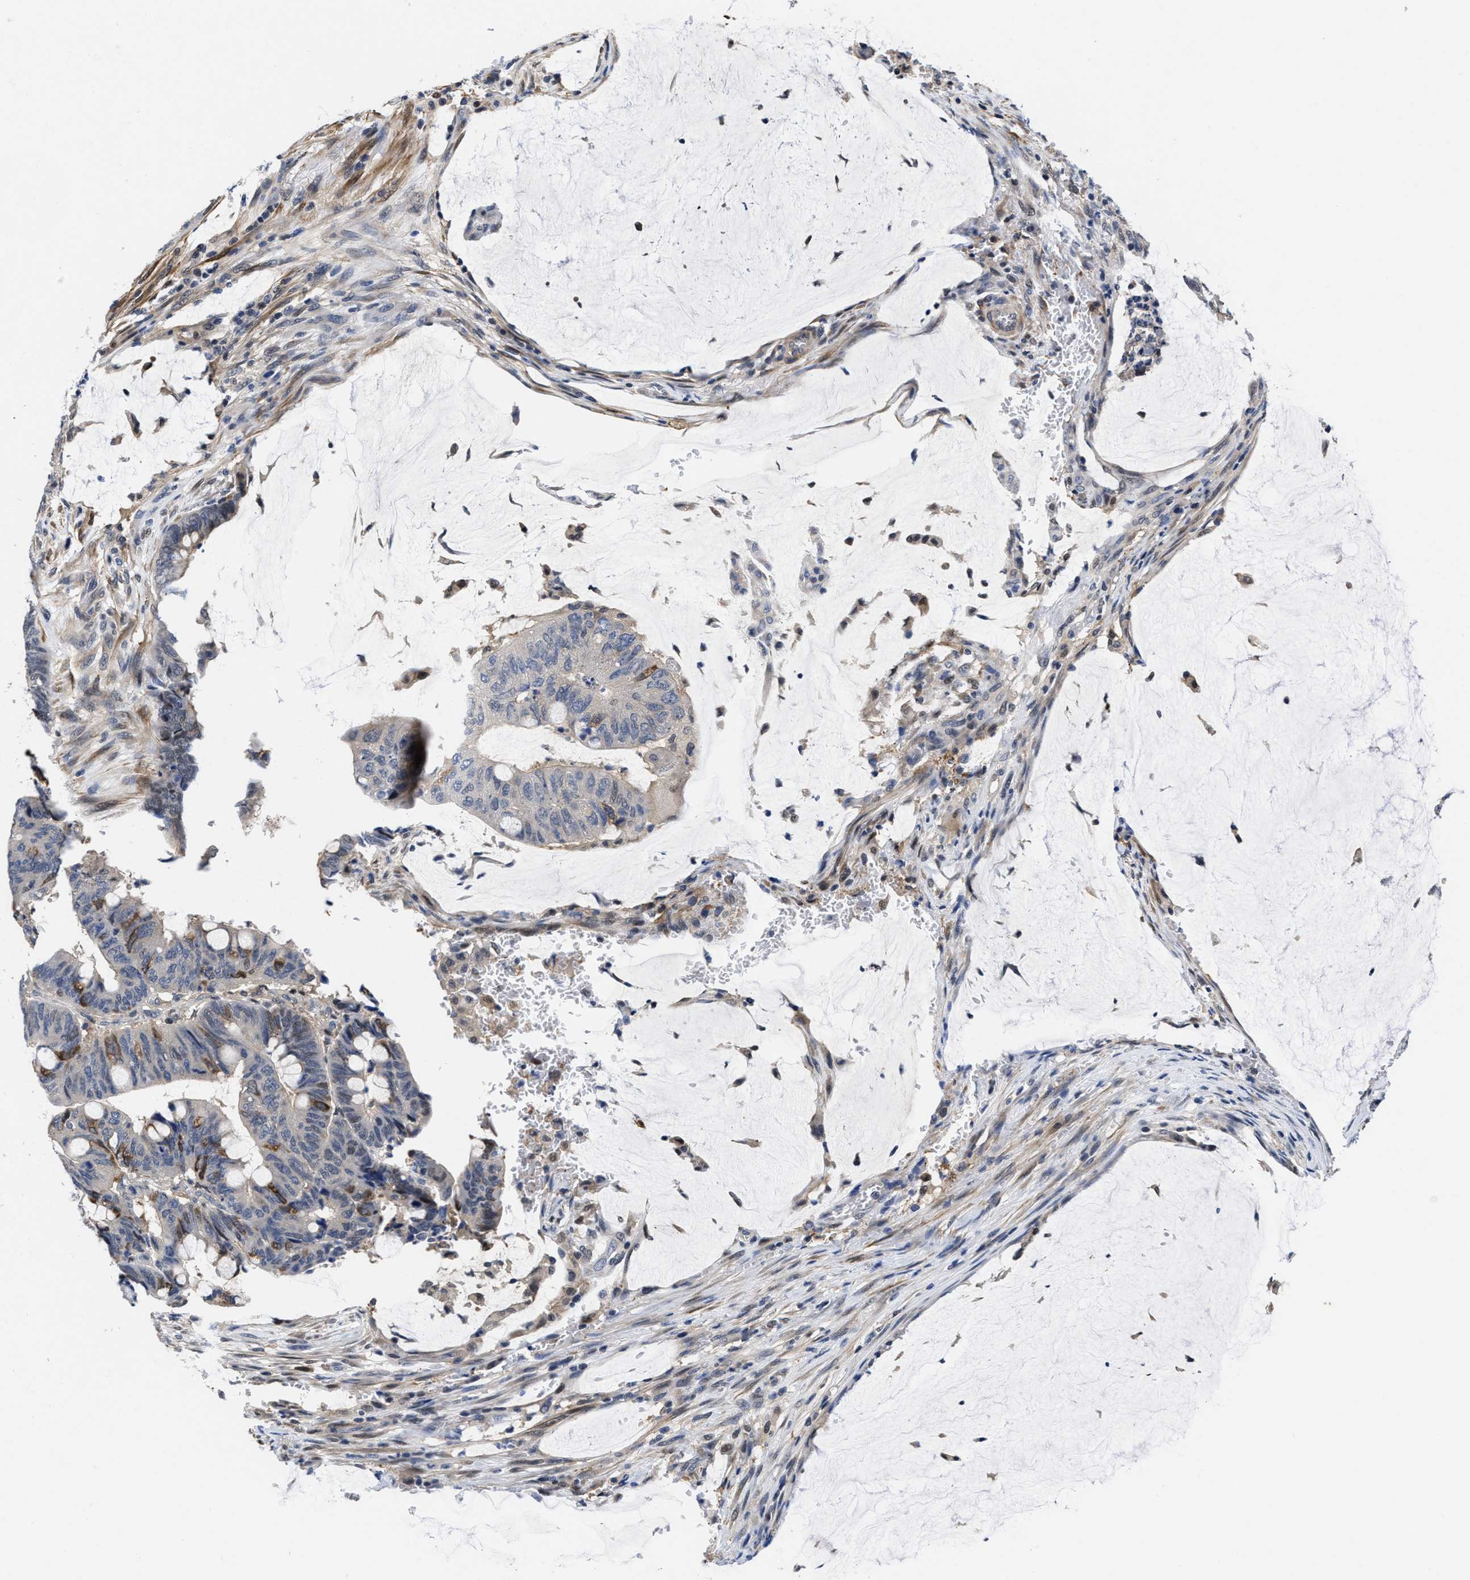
{"staining": {"intensity": "moderate", "quantity": "<25%", "location": "cytoplasmic/membranous"}, "tissue": "colorectal cancer", "cell_type": "Tumor cells", "image_type": "cancer", "snomed": [{"axis": "morphology", "description": "Normal tissue, NOS"}, {"axis": "morphology", "description": "Adenocarcinoma, NOS"}, {"axis": "topography", "description": "Rectum"}, {"axis": "topography", "description": "Peripheral nerve tissue"}], "caption": "Moderate cytoplasmic/membranous protein expression is present in approximately <25% of tumor cells in colorectal adenocarcinoma.", "gene": "KIF12", "patient": {"sex": "male", "age": 92}}